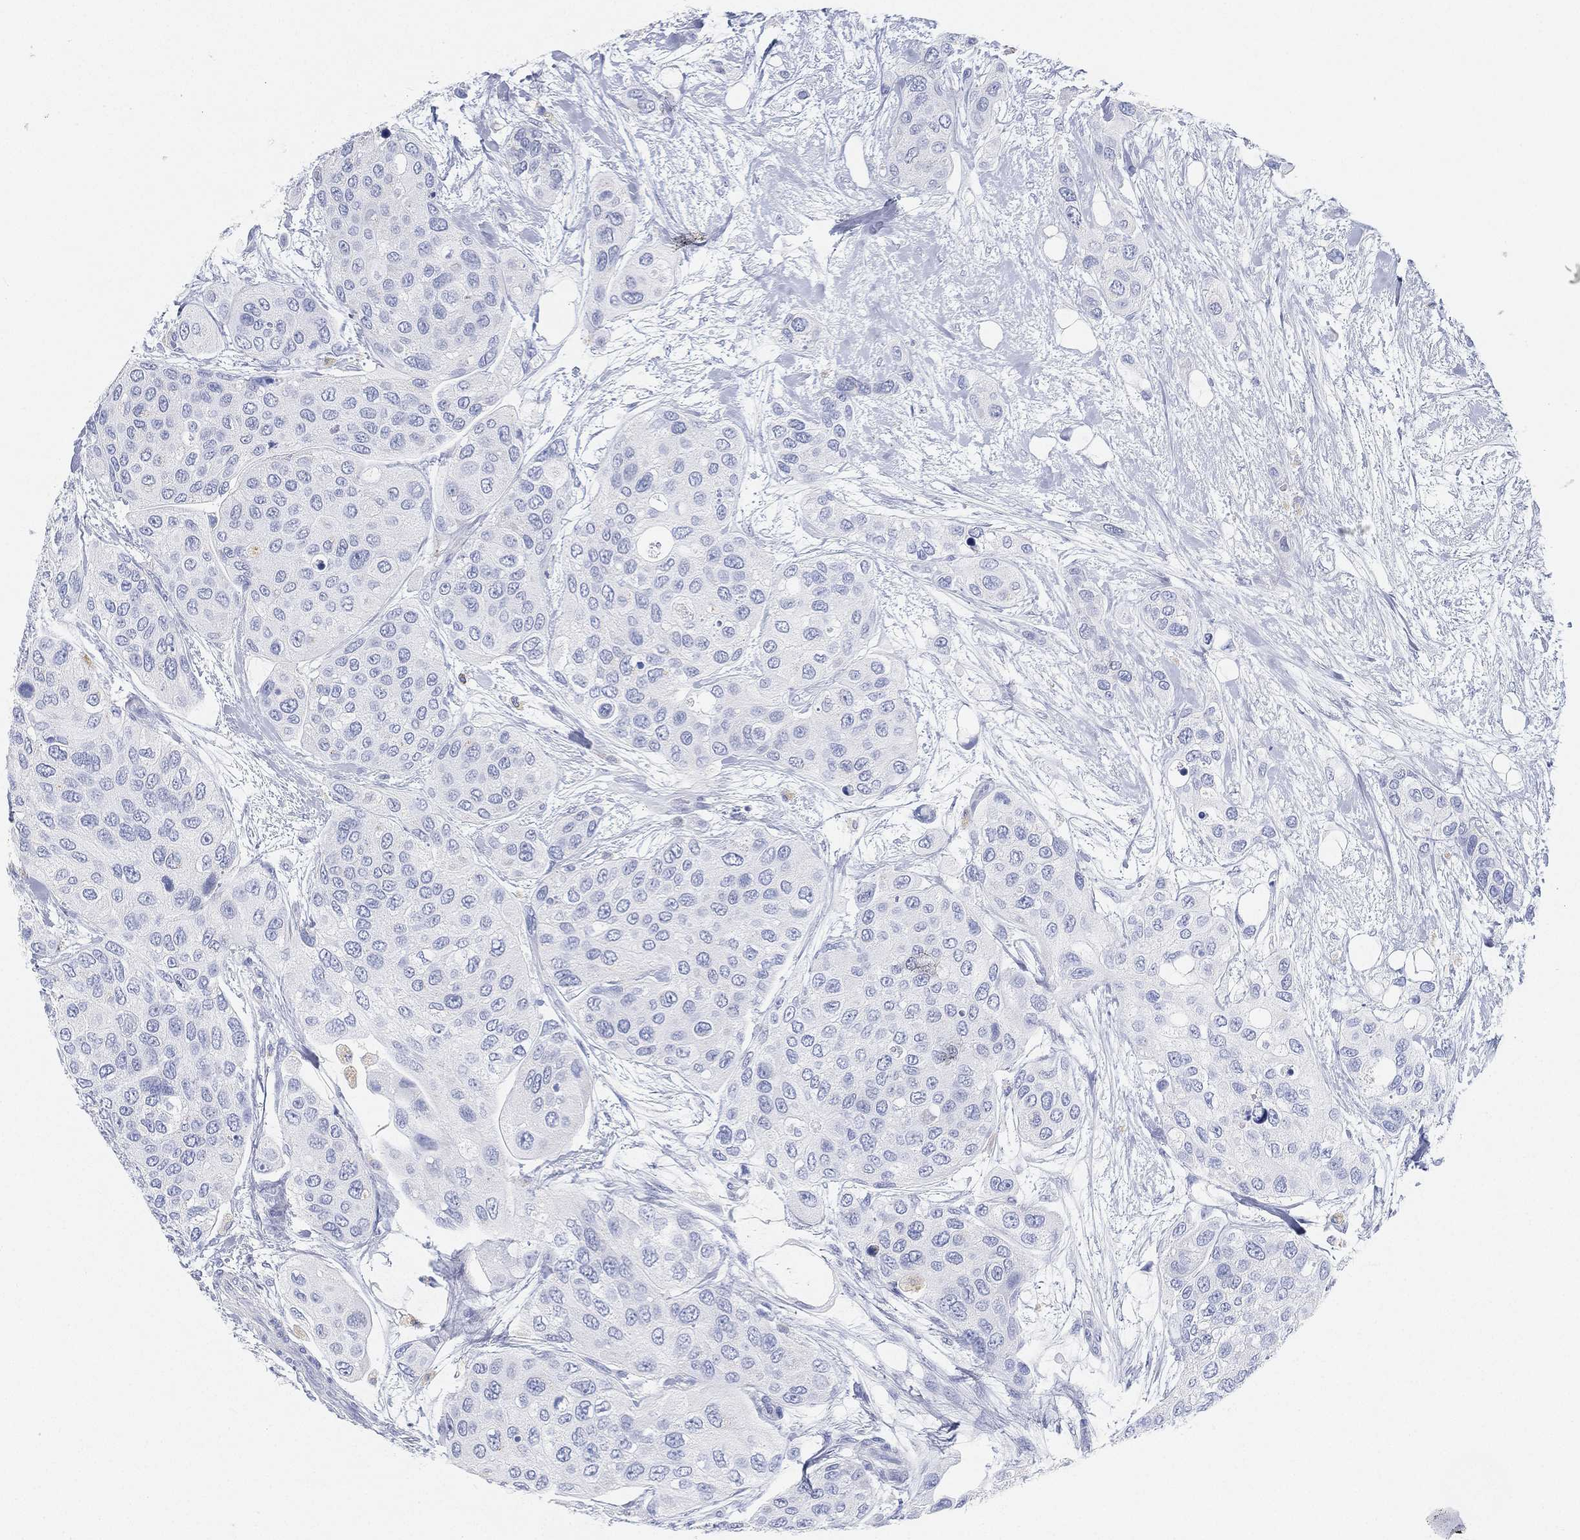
{"staining": {"intensity": "negative", "quantity": "none", "location": "none"}, "tissue": "urothelial cancer", "cell_type": "Tumor cells", "image_type": "cancer", "snomed": [{"axis": "morphology", "description": "Urothelial carcinoma, High grade"}, {"axis": "topography", "description": "Urinary bladder"}], "caption": "Protein analysis of urothelial cancer displays no significant expression in tumor cells.", "gene": "GPR61", "patient": {"sex": "male", "age": 77}}